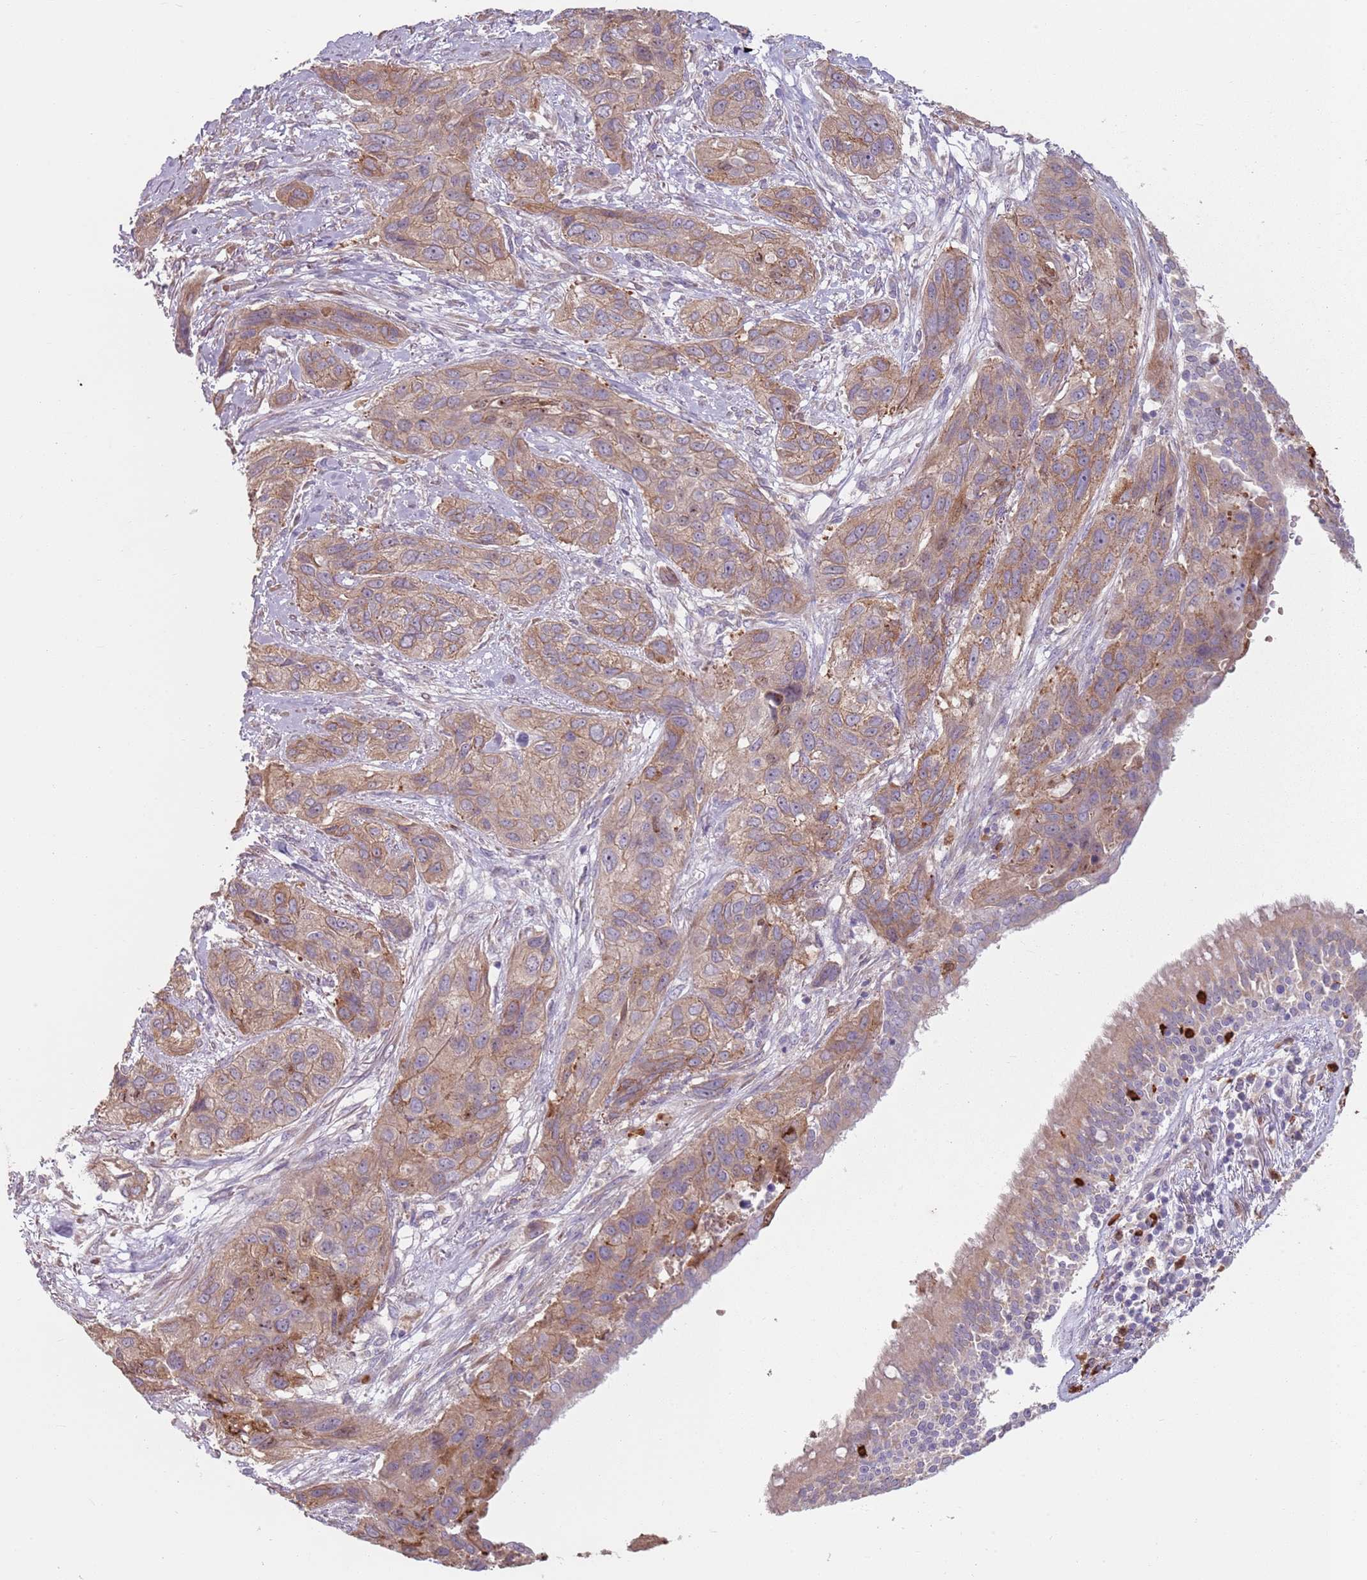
{"staining": {"intensity": "moderate", "quantity": ">75%", "location": "cytoplasmic/membranous"}, "tissue": "lung cancer", "cell_type": "Tumor cells", "image_type": "cancer", "snomed": [{"axis": "morphology", "description": "Squamous cell carcinoma, NOS"}, {"axis": "topography", "description": "Lung"}], "caption": "Immunohistochemical staining of lung cancer shows medium levels of moderate cytoplasmic/membranous protein positivity in approximately >75% of tumor cells. (Stains: DAB (3,3'-diaminobenzidine) in brown, nuclei in blue, Microscopy: brightfield microscopy at high magnification).", "gene": "SPAG4", "patient": {"sex": "female", "age": 70}}